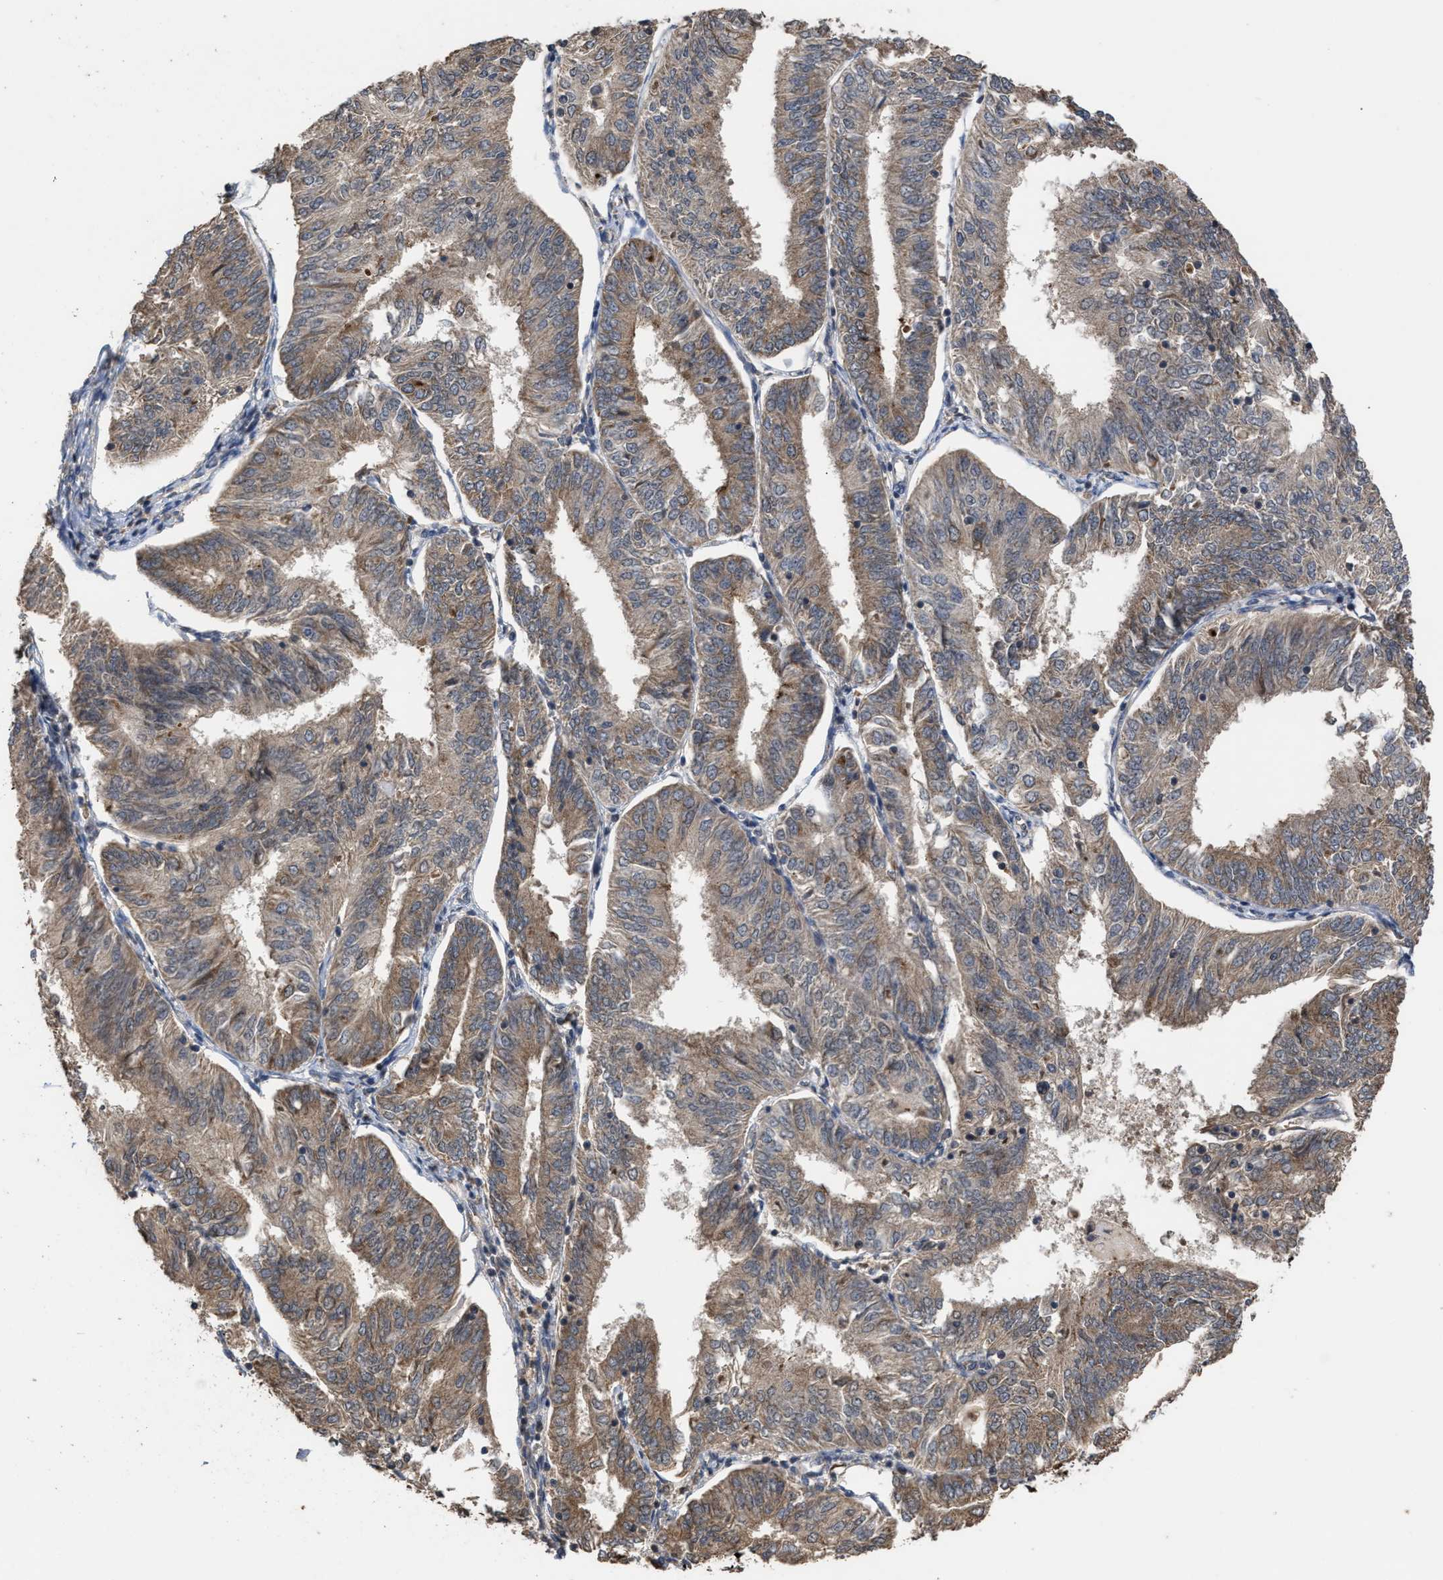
{"staining": {"intensity": "moderate", "quantity": ">75%", "location": "cytoplasmic/membranous"}, "tissue": "endometrial cancer", "cell_type": "Tumor cells", "image_type": "cancer", "snomed": [{"axis": "morphology", "description": "Adenocarcinoma, NOS"}, {"axis": "topography", "description": "Endometrium"}], "caption": "Immunohistochemistry (IHC) of endometrial cancer (adenocarcinoma) displays medium levels of moderate cytoplasmic/membranous expression in approximately >75% of tumor cells. (Stains: DAB (3,3'-diaminobenzidine) in brown, nuclei in blue, Microscopy: brightfield microscopy at high magnification).", "gene": "C9orf78", "patient": {"sex": "female", "age": 58}}